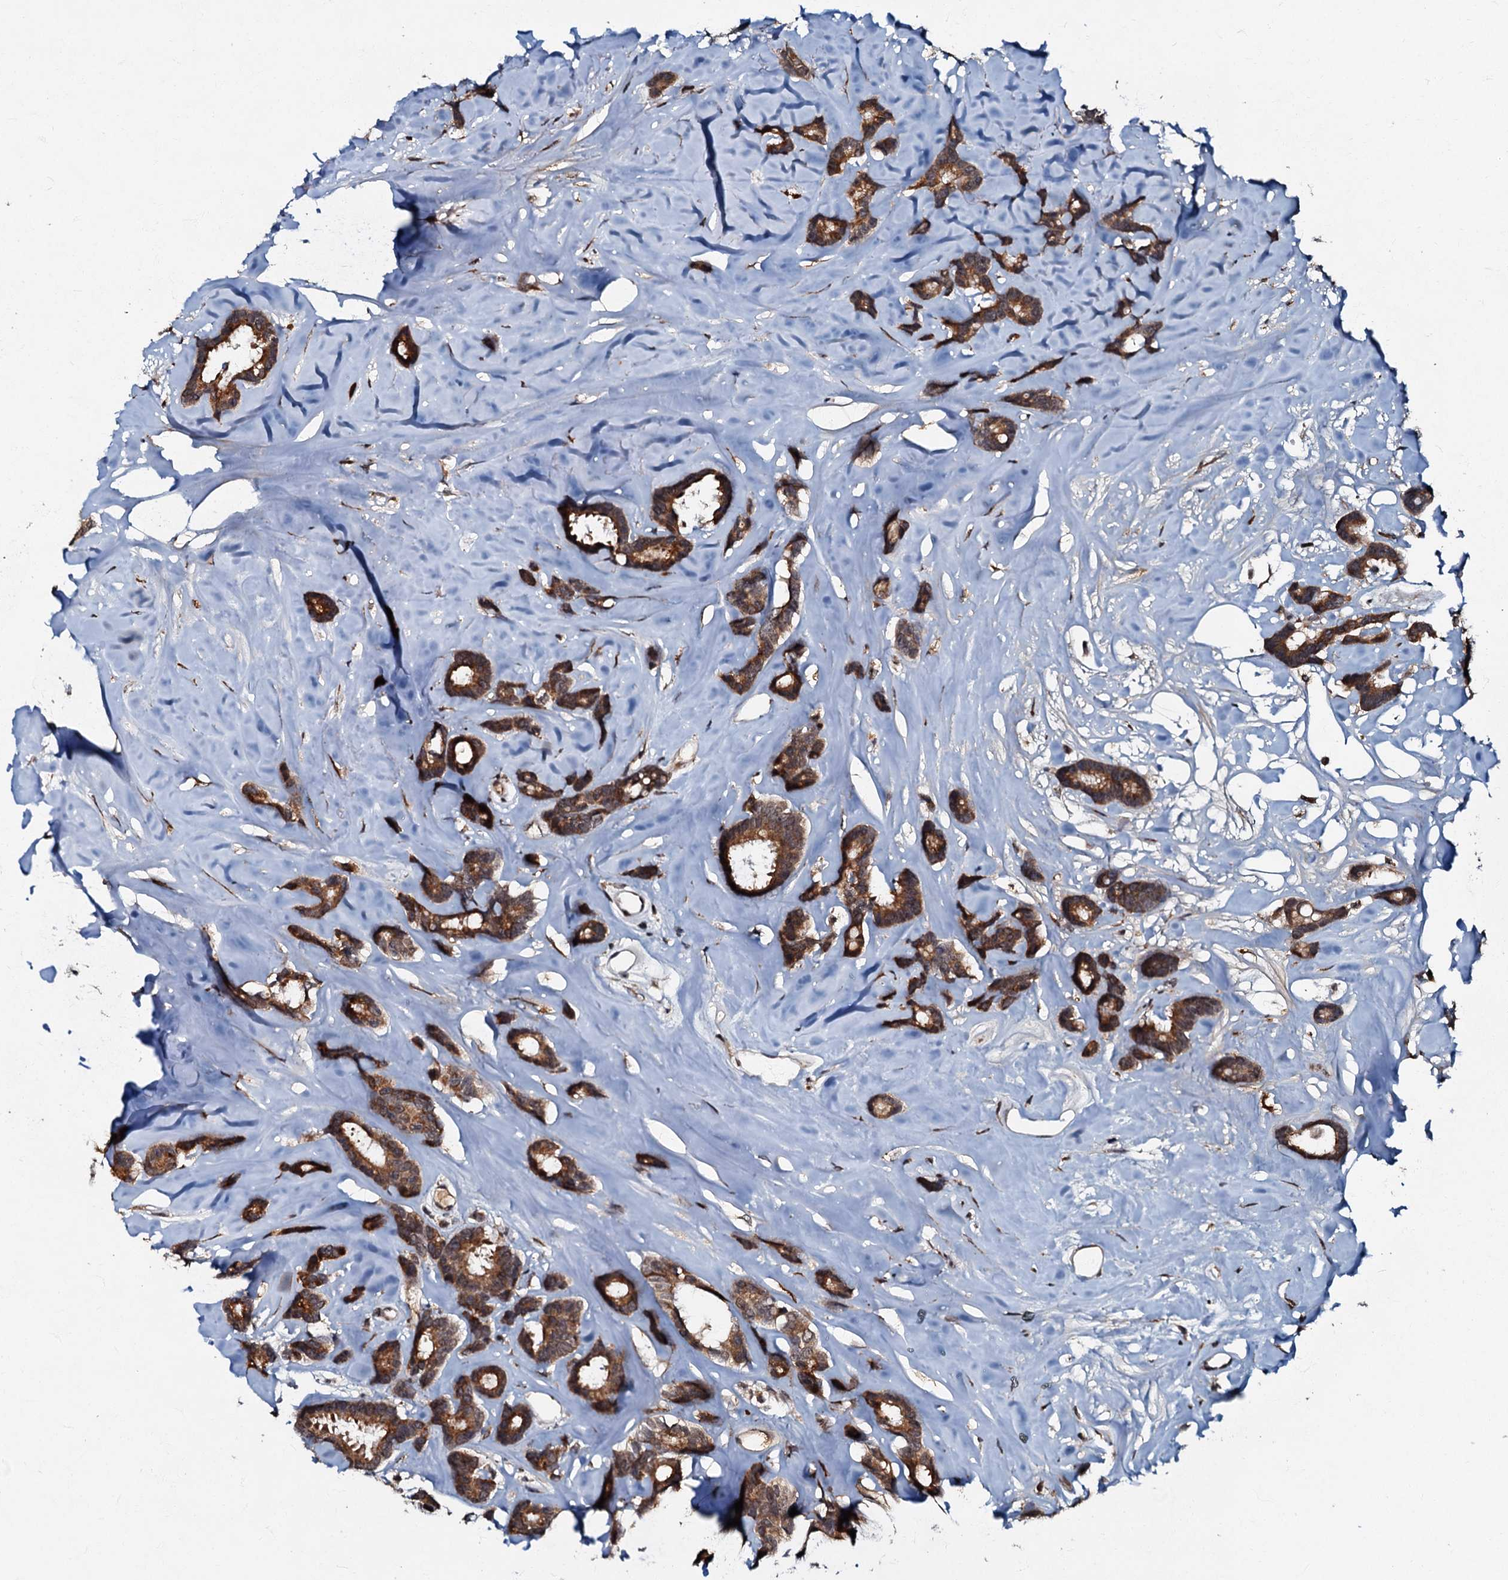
{"staining": {"intensity": "strong", "quantity": ">75%", "location": "cytoplasmic/membranous,nuclear"}, "tissue": "breast cancer", "cell_type": "Tumor cells", "image_type": "cancer", "snomed": [{"axis": "morphology", "description": "Duct carcinoma"}, {"axis": "topography", "description": "Breast"}], "caption": "DAB immunohistochemical staining of human breast cancer displays strong cytoplasmic/membranous and nuclear protein staining in approximately >75% of tumor cells.", "gene": "C18orf32", "patient": {"sex": "female", "age": 87}}